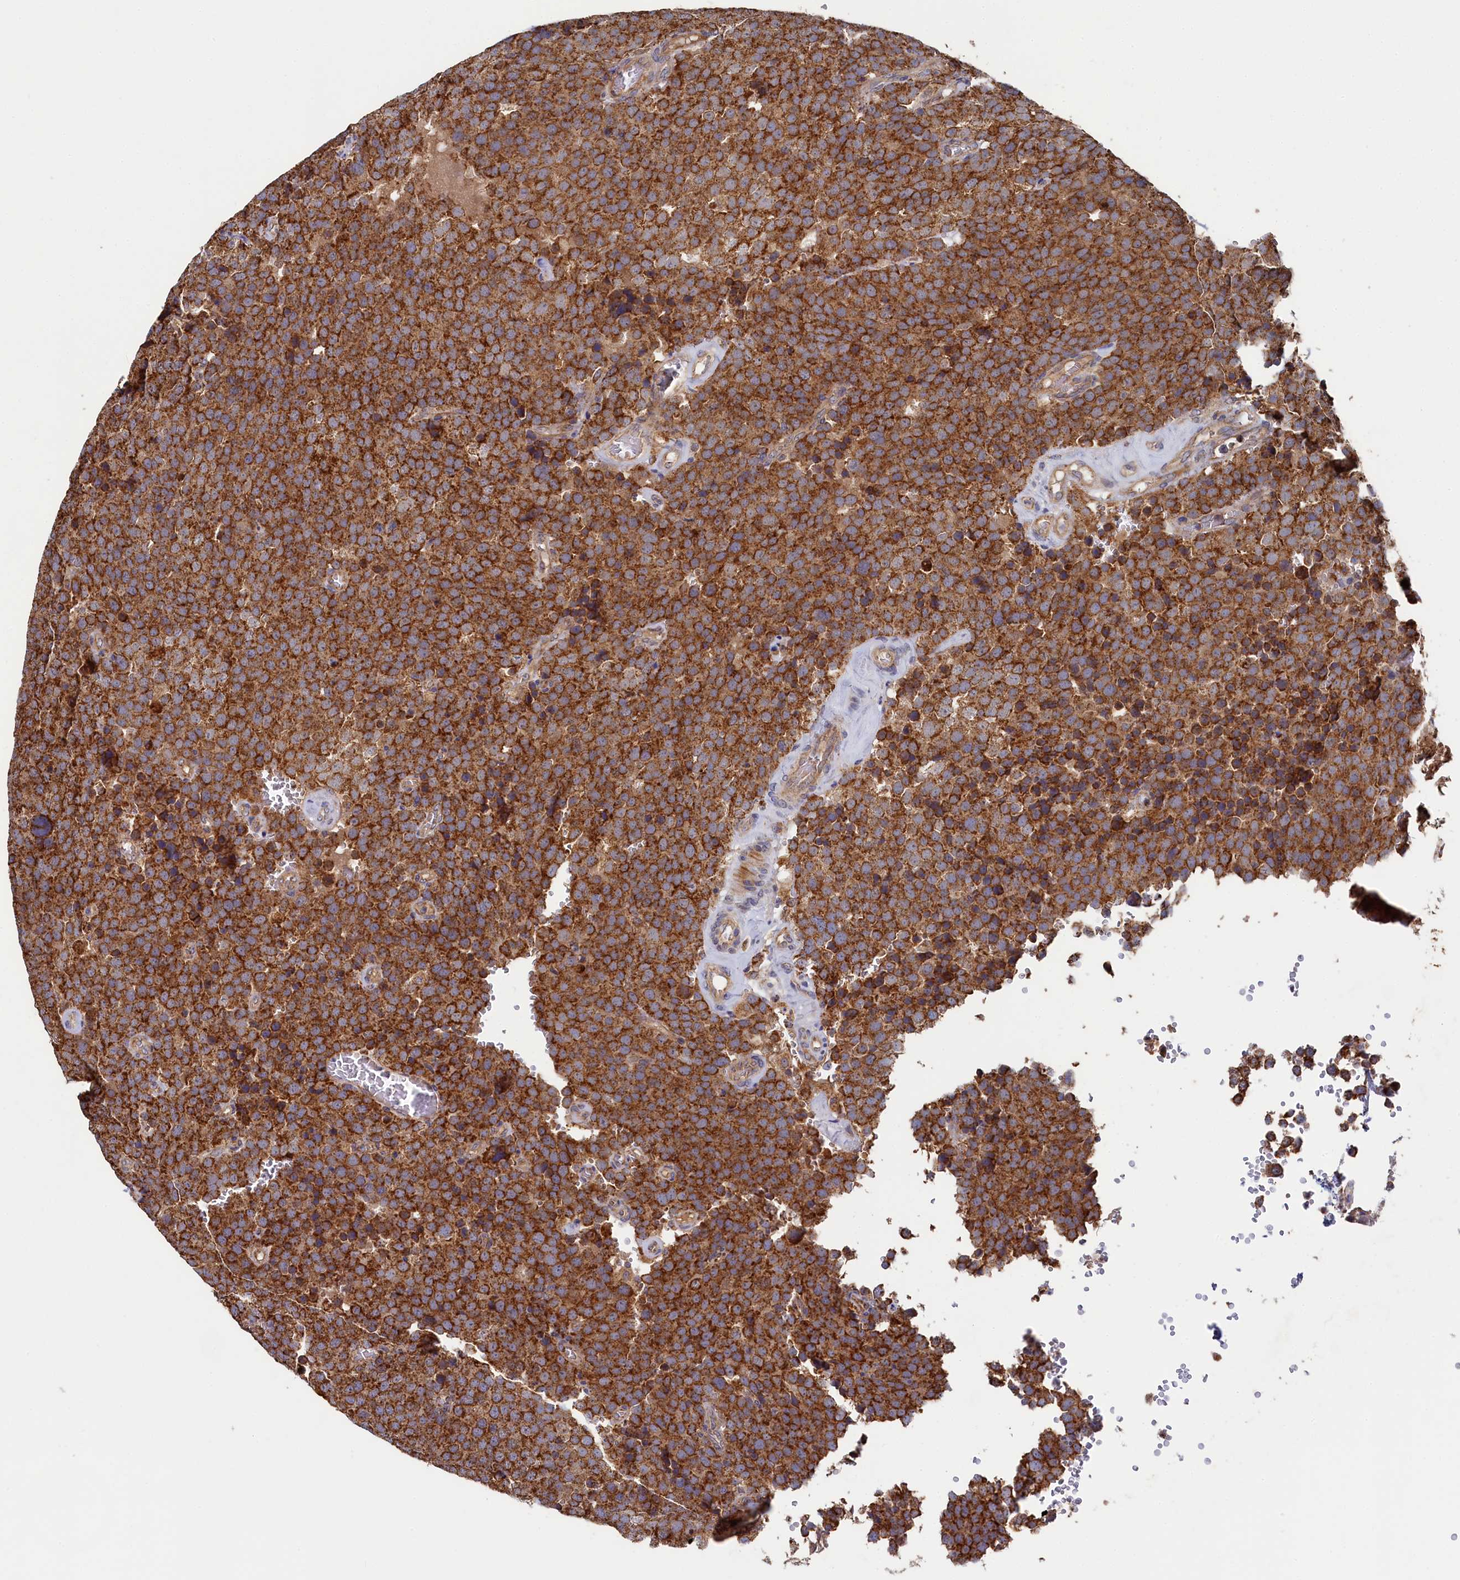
{"staining": {"intensity": "strong", "quantity": ">75%", "location": "cytoplasmic/membranous"}, "tissue": "testis cancer", "cell_type": "Tumor cells", "image_type": "cancer", "snomed": [{"axis": "morphology", "description": "Seminoma, NOS"}, {"axis": "topography", "description": "Testis"}], "caption": "This histopathology image reveals seminoma (testis) stained with IHC to label a protein in brown. The cytoplasmic/membranous of tumor cells show strong positivity for the protein. Nuclei are counter-stained blue.", "gene": "HAUS2", "patient": {"sex": "male", "age": 71}}